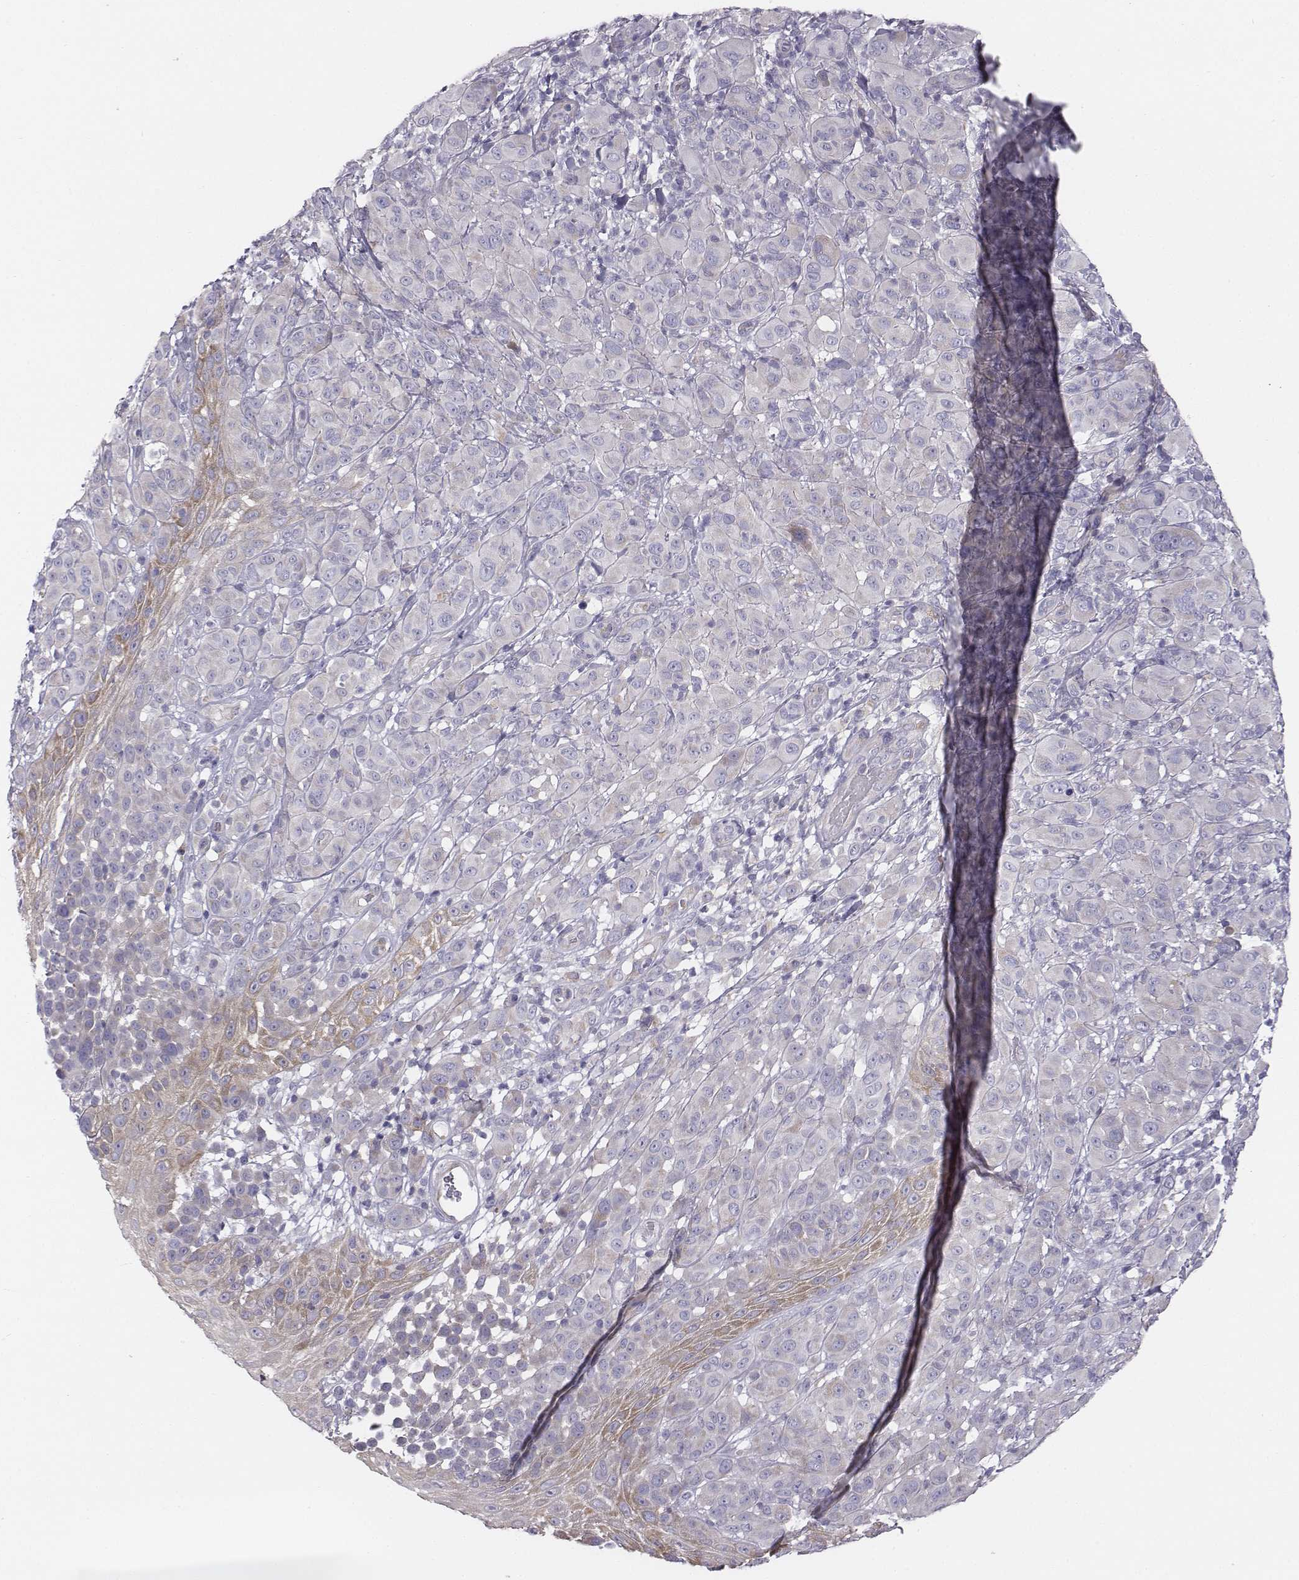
{"staining": {"intensity": "negative", "quantity": "none", "location": "none"}, "tissue": "melanoma", "cell_type": "Tumor cells", "image_type": "cancer", "snomed": [{"axis": "morphology", "description": "Malignant melanoma, NOS"}, {"axis": "topography", "description": "Skin"}], "caption": "The micrograph reveals no staining of tumor cells in malignant melanoma.", "gene": "CHST14", "patient": {"sex": "female", "age": 87}}